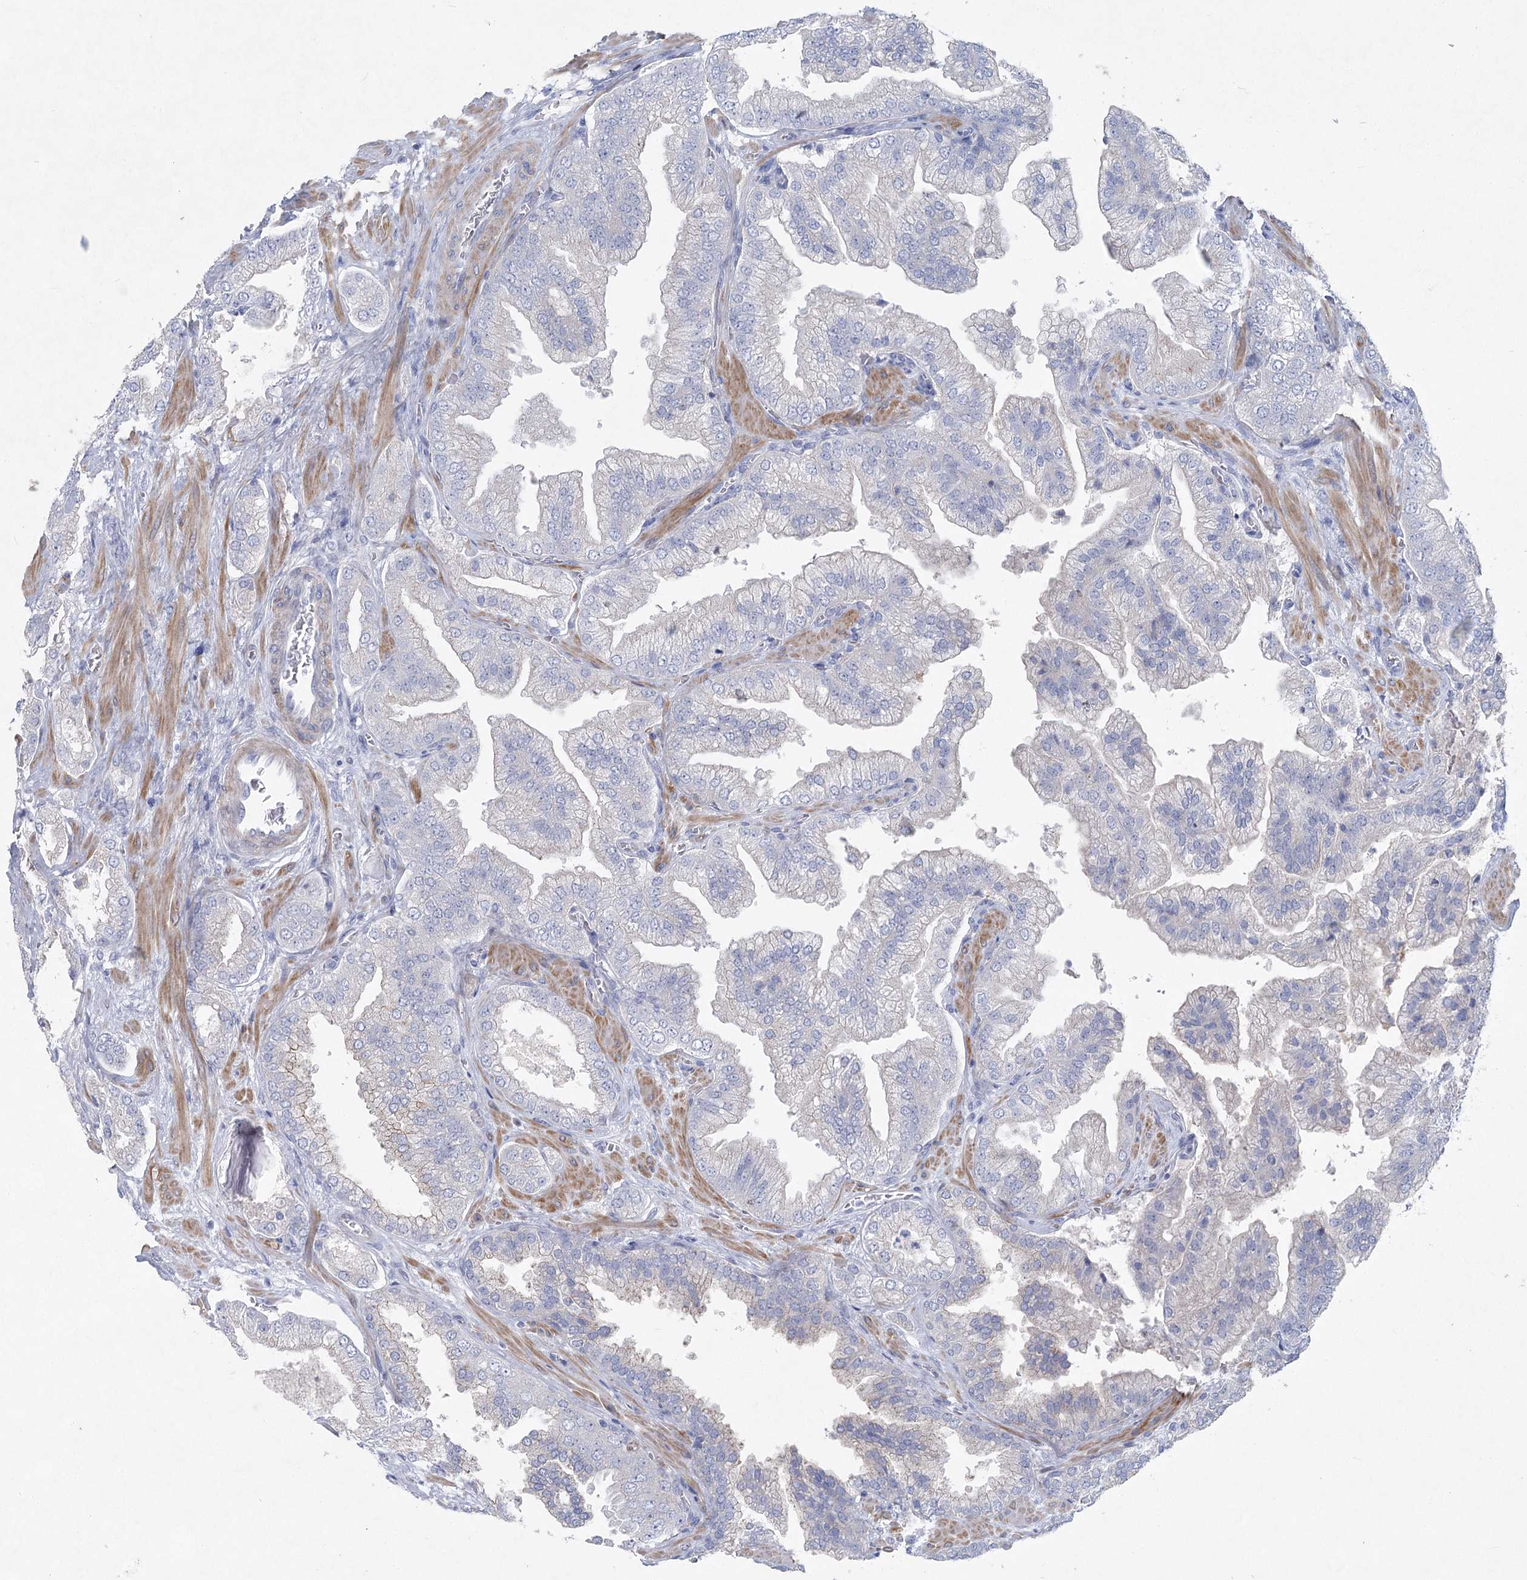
{"staining": {"intensity": "negative", "quantity": "none", "location": "none"}, "tissue": "prostate cancer", "cell_type": "Tumor cells", "image_type": "cancer", "snomed": [{"axis": "morphology", "description": "Adenocarcinoma, High grade"}, {"axis": "topography", "description": "Prostate"}], "caption": "DAB immunohistochemical staining of prostate adenocarcinoma (high-grade) displays no significant positivity in tumor cells. (Immunohistochemistry, brightfield microscopy, high magnification).", "gene": "WDR74", "patient": {"sex": "male", "age": 58}}